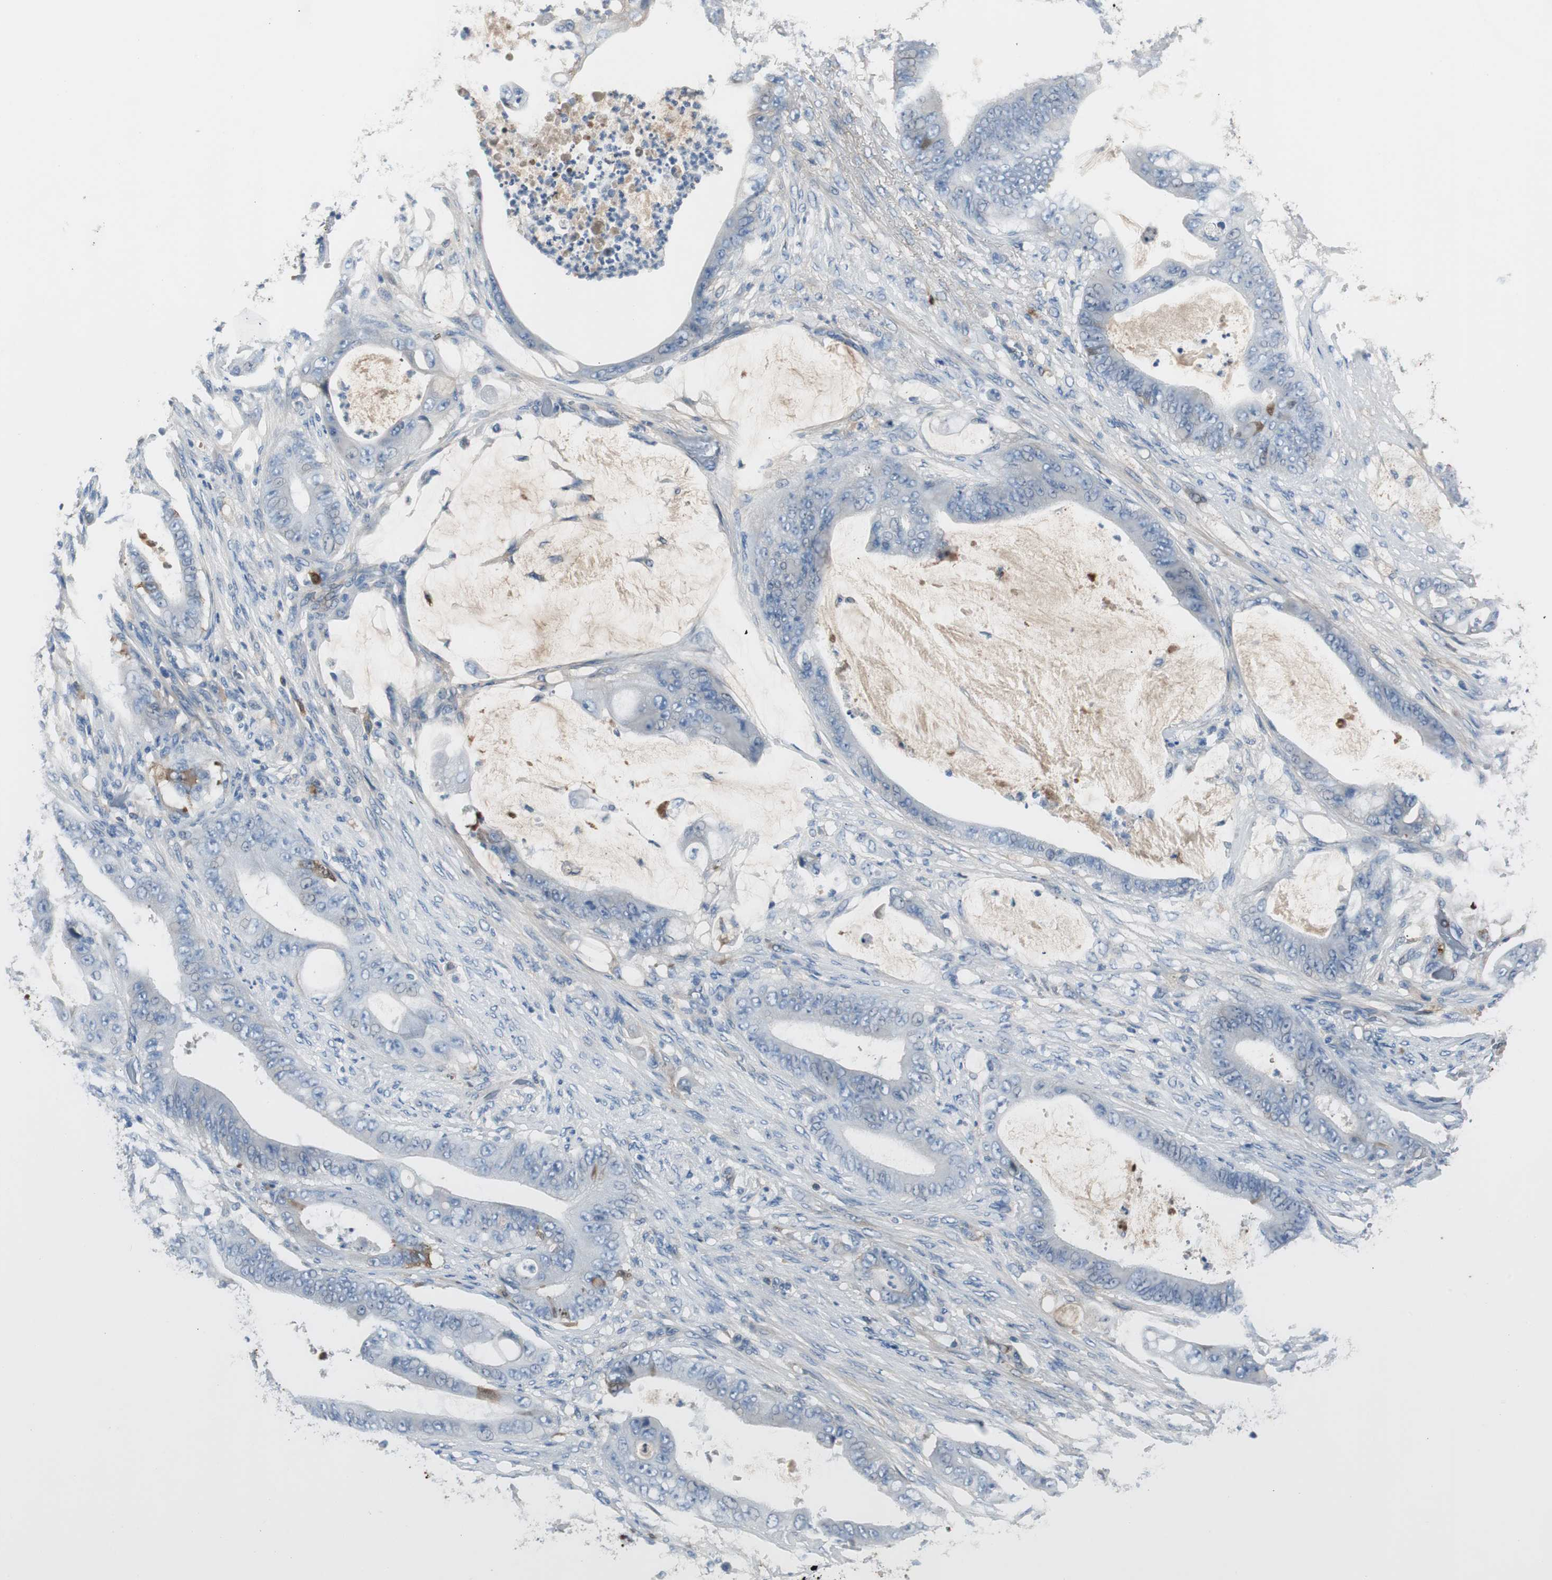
{"staining": {"intensity": "negative", "quantity": "none", "location": "none"}, "tissue": "stomach cancer", "cell_type": "Tumor cells", "image_type": "cancer", "snomed": [{"axis": "morphology", "description": "Adenocarcinoma, NOS"}, {"axis": "topography", "description": "Stomach"}], "caption": "There is no significant staining in tumor cells of stomach adenocarcinoma.", "gene": "SERPINF1", "patient": {"sex": "female", "age": 73}}